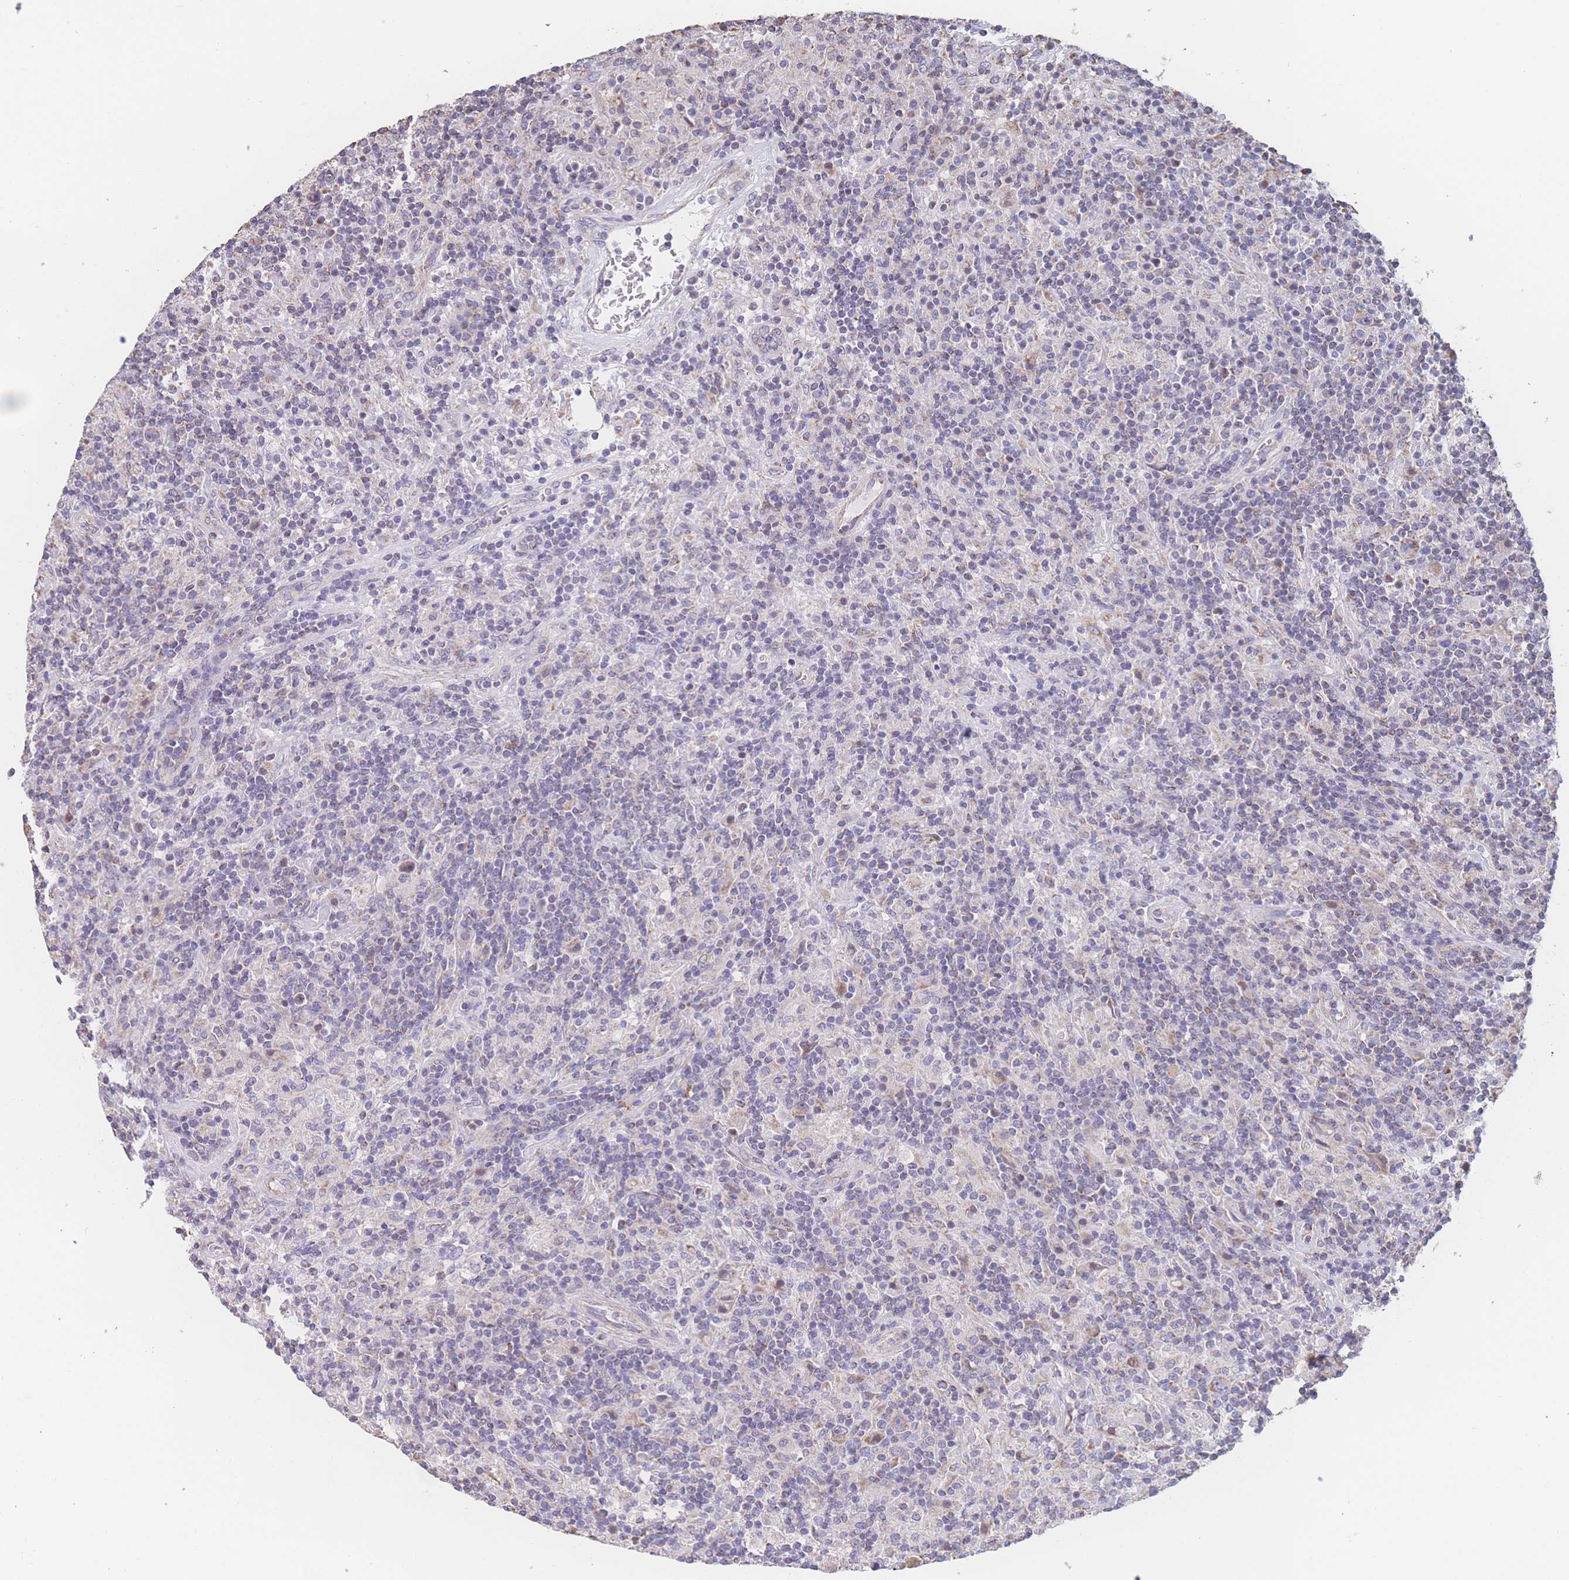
{"staining": {"intensity": "negative", "quantity": "none", "location": "none"}, "tissue": "lymphoma", "cell_type": "Tumor cells", "image_type": "cancer", "snomed": [{"axis": "morphology", "description": "Hodgkin's disease, NOS"}, {"axis": "topography", "description": "Lymph node"}], "caption": "The histopathology image demonstrates no significant positivity in tumor cells of lymphoma. (Stains: DAB (3,3'-diaminobenzidine) IHC with hematoxylin counter stain, Microscopy: brightfield microscopy at high magnification).", "gene": "SGSM3", "patient": {"sex": "male", "age": 70}}